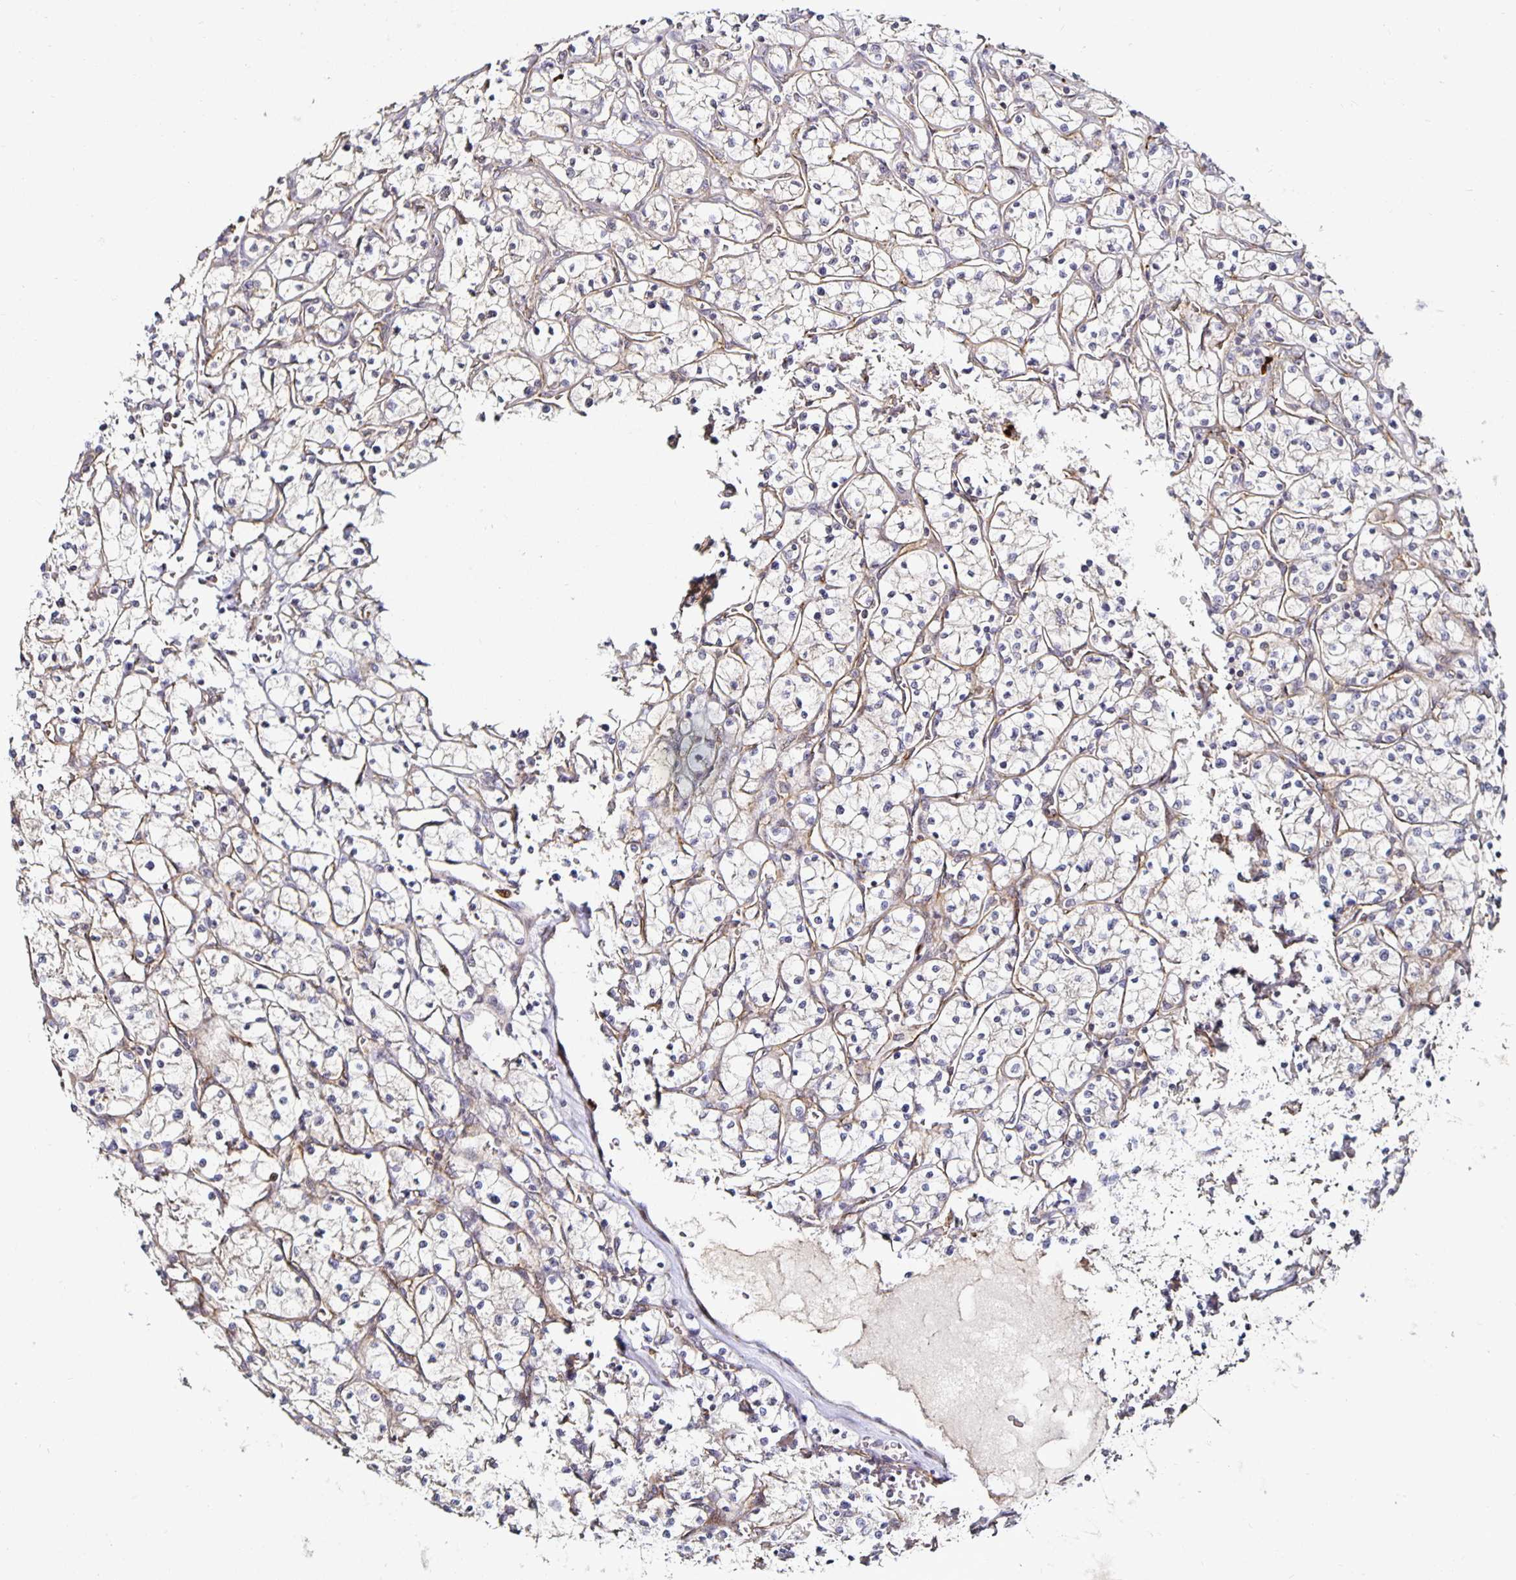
{"staining": {"intensity": "negative", "quantity": "none", "location": "none"}, "tissue": "renal cancer", "cell_type": "Tumor cells", "image_type": "cancer", "snomed": [{"axis": "morphology", "description": "Adenocarcinoma, NOS"}, {"axis": "topography", "description": "Kidney"}], "caption": "IHC histopathology image of neoplastic tissue: renal cancer (adenocarcinoma) stained with DAB demonstrates no significant protein expression in tumor cells.", "gene": "ANLN", "patient": {"sex": "female", "age": 64}}